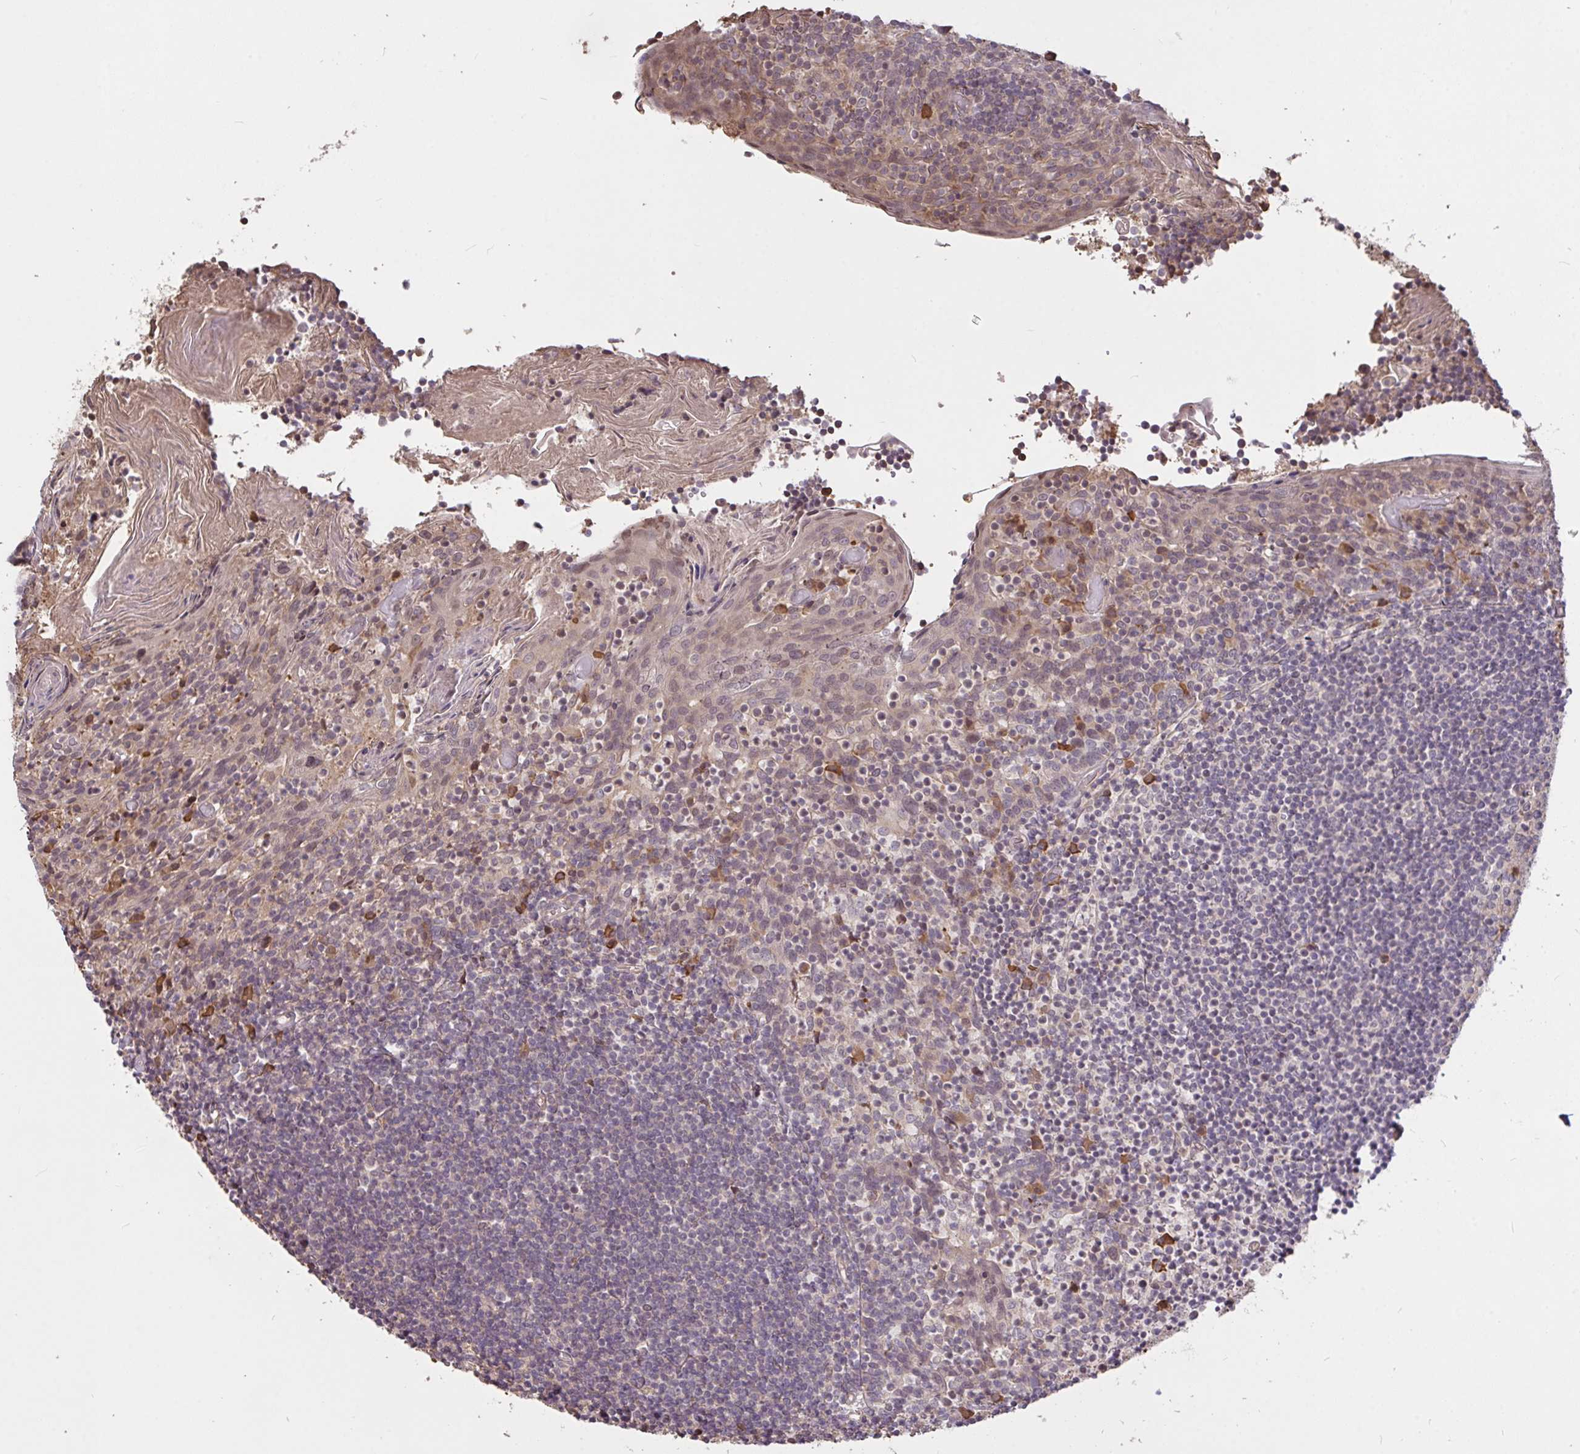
{"staining": {"intensity": "strong", "quantity": "<25%", "location": "cytoplasmic/membranous"}, "tissue": "tonsil", "cell_type": "Non-germinal center cells", "image_type": "normal", "snomed": [{"axis": "morphology", "description": "Normal tissue, NOS"}, {"axis": "topography", "description": "Tonsil"}], "caption": "Human tonsil stained for a protein (brown) displays strong cytoplasmic/membranous positive staining in approximately <25% of non-germinal center cells.", "gene": "FCER1A", "patient": {"sex": "female", "age": 10}}